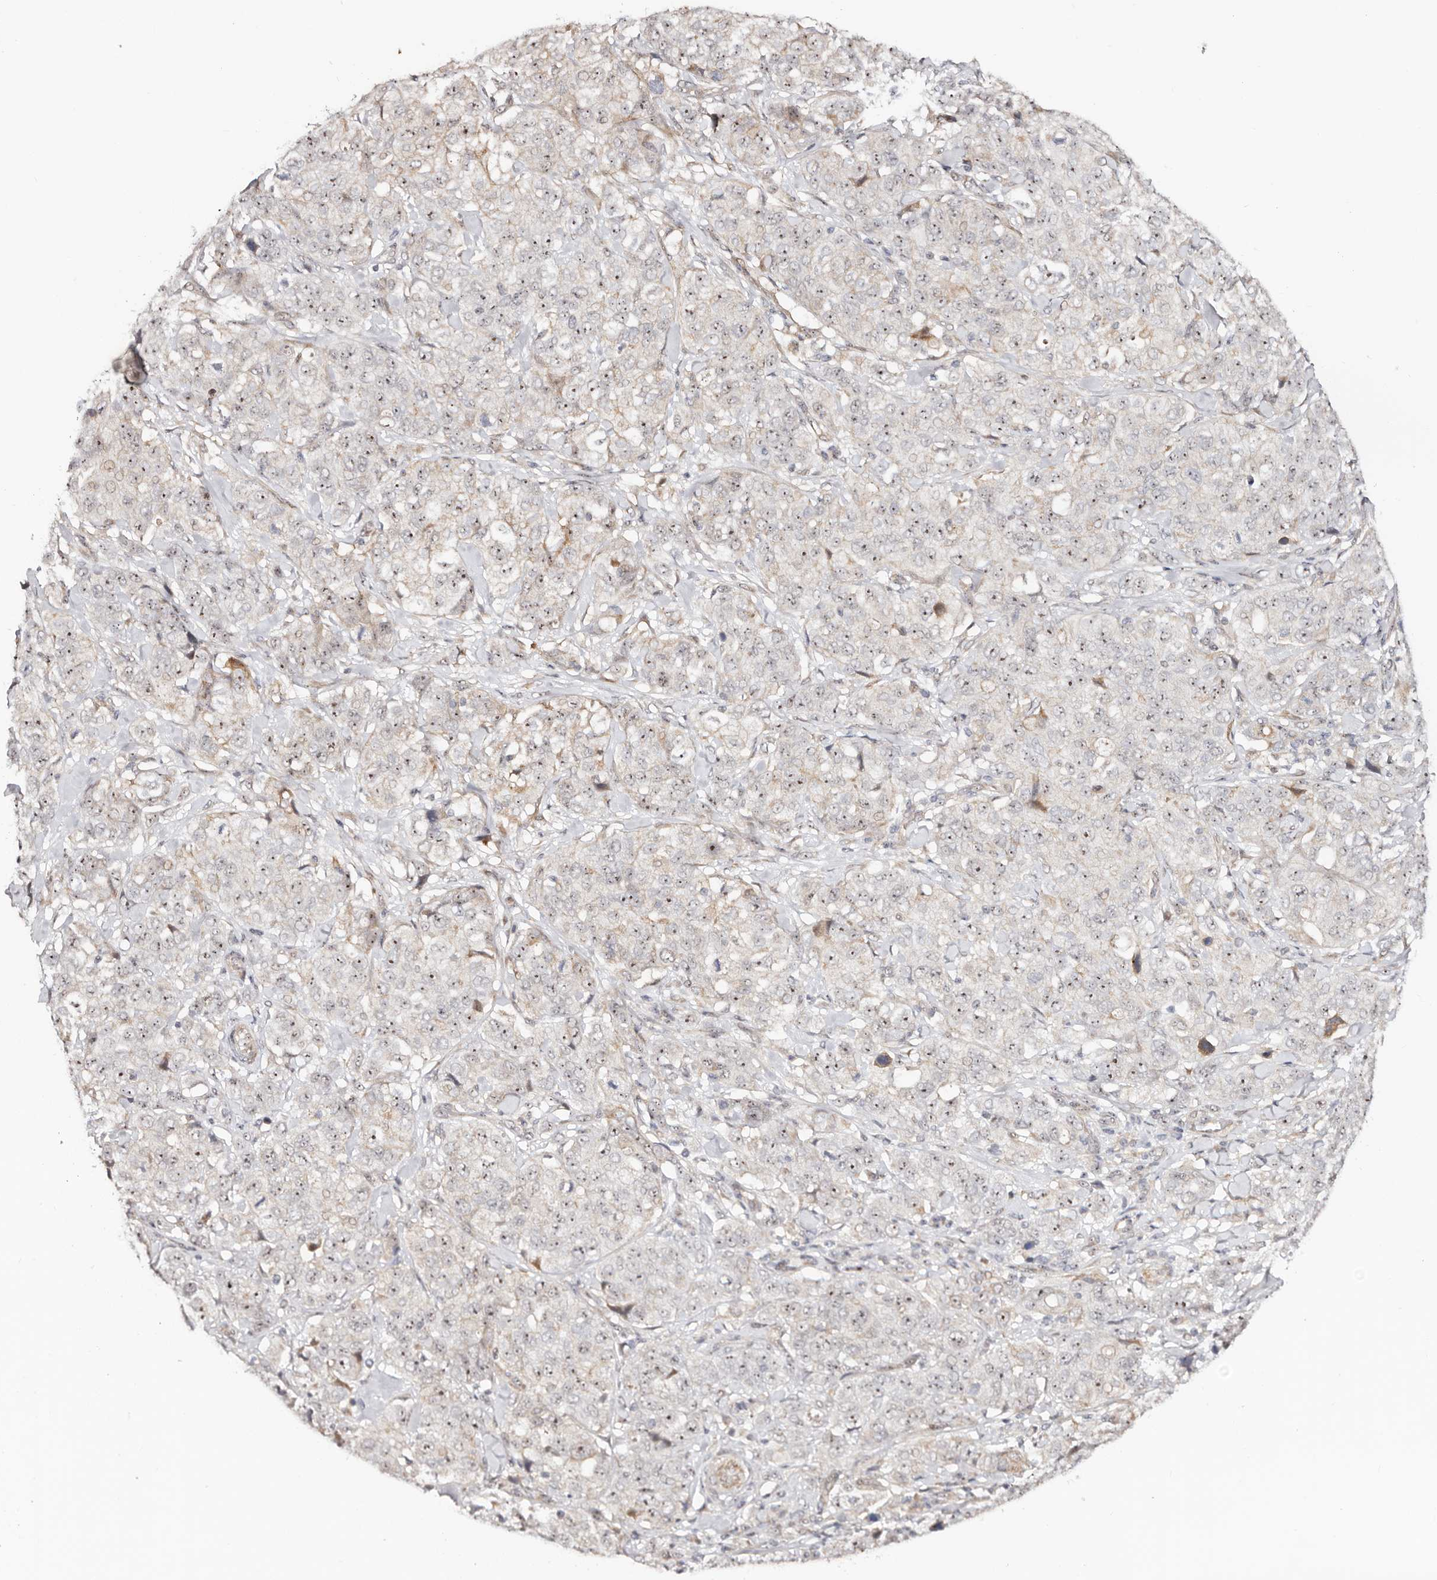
{"staining": {"intensity": "moderate", "quantity": ">75%", "location": "nuclear"}, "tissue": "stomach cancer", "cell_type": "Tumor cells", "image_type": "cancer", "snomed": [{"axis": "morphology", "description": "Adenocarcinoma, NOS"}, {"axis": "topography", "description": "Stomach"}], "caption": "Protein expression analysis of stomach adenocarcinoma demonstrates moderate nuclear expression in about >75% of tumor cells.", "gene": "ODF2L", "patient": {"sex": "male", "age": 48}}